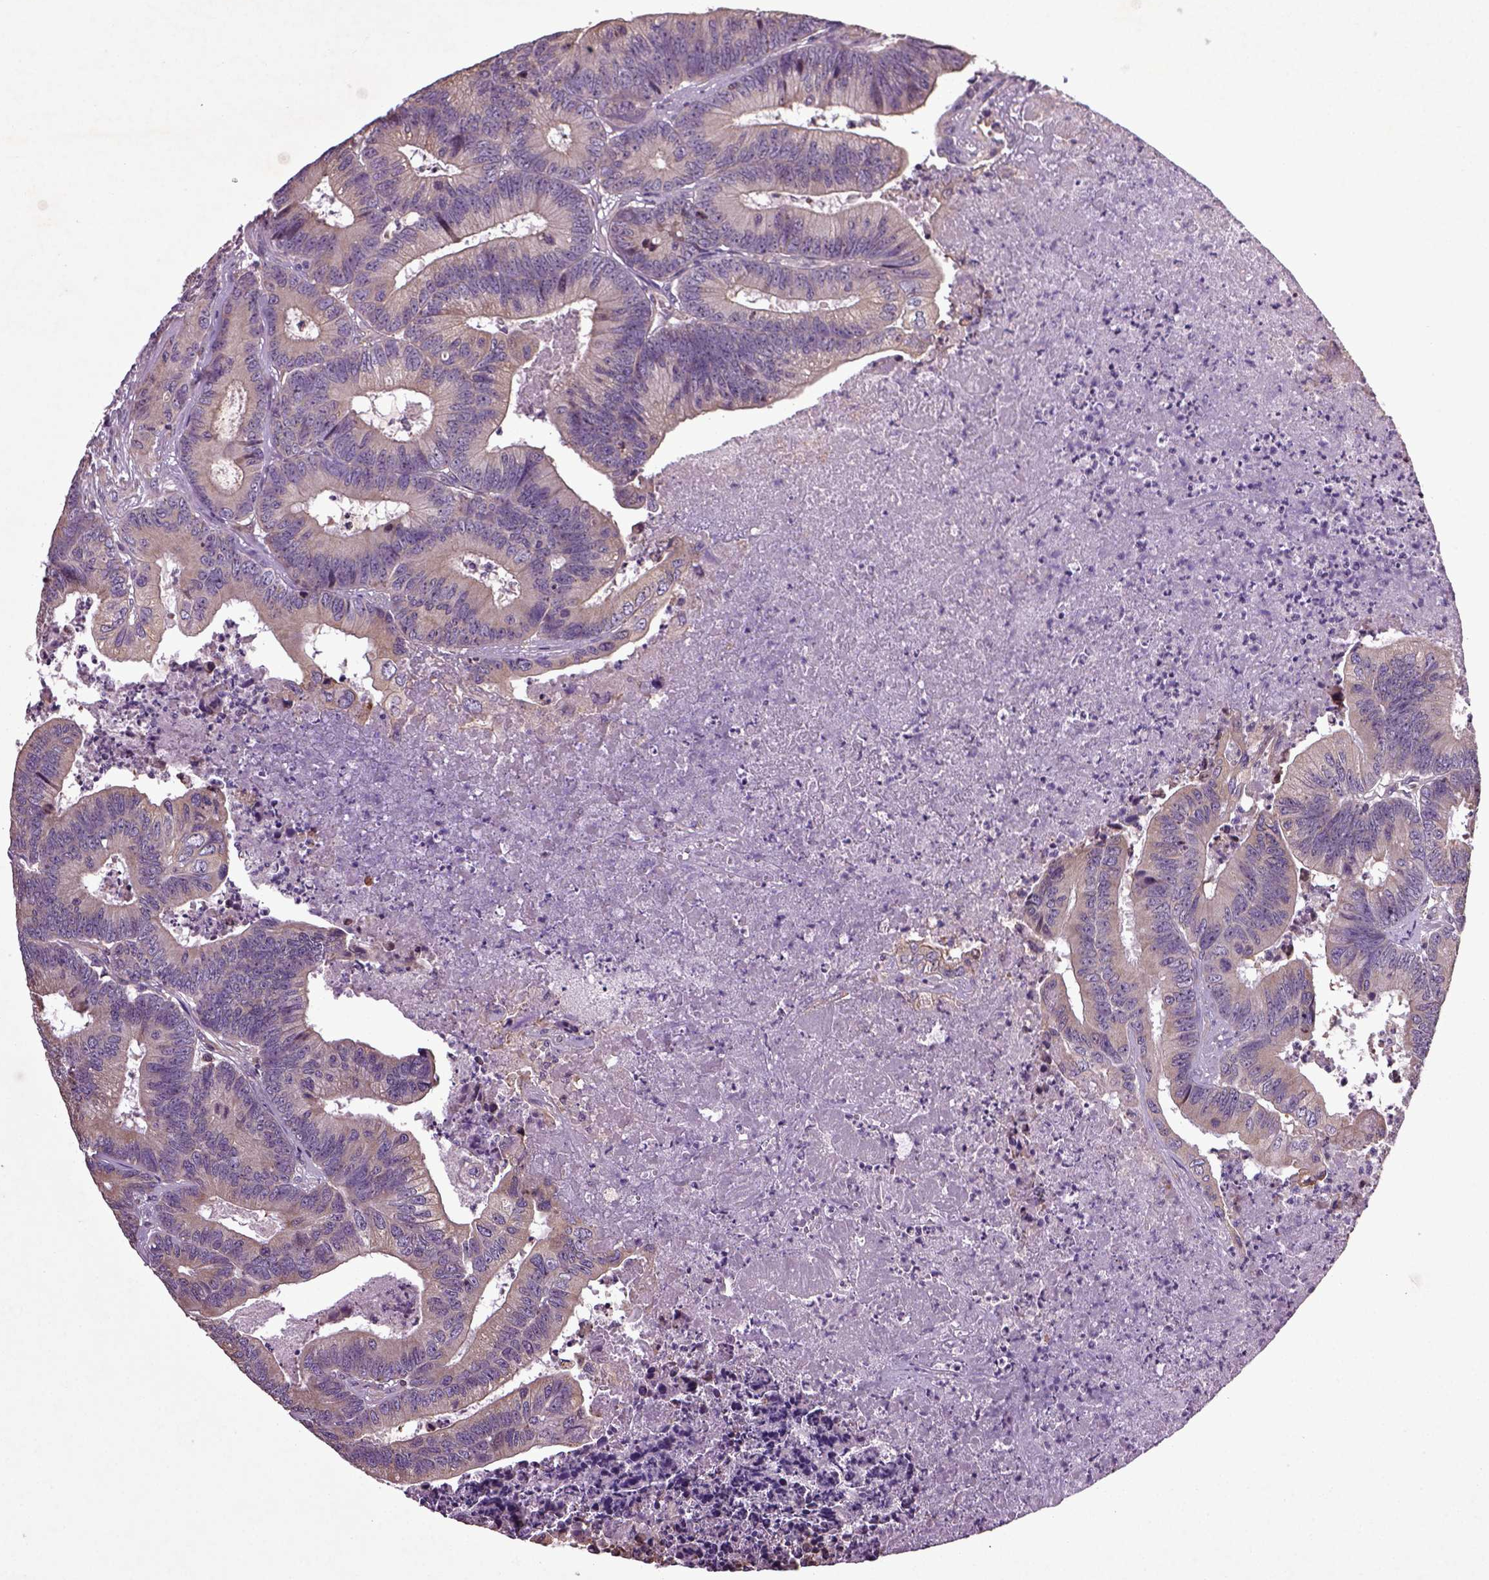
{"staining": {"intensity": "negative", "quantity": "none", "location": "none"}, "tissue": "colorectal cancer", "cell_type": "Tumor cells", "image_type": "cancer", "snomed": [{"axis": "morphology", "description": "Adenocarcinoma, NOS"}, {"axis": "topography", "description": "Colon"}], "caption": "DAB (3,3'-diaminobenzidine) immunohistochemical staining of human colorectal cancer (adenocarcinoma) shows no significant expression in tumor cells.", "gene": "TPRG1", "patient": {"sex": "male", "age": 84}}